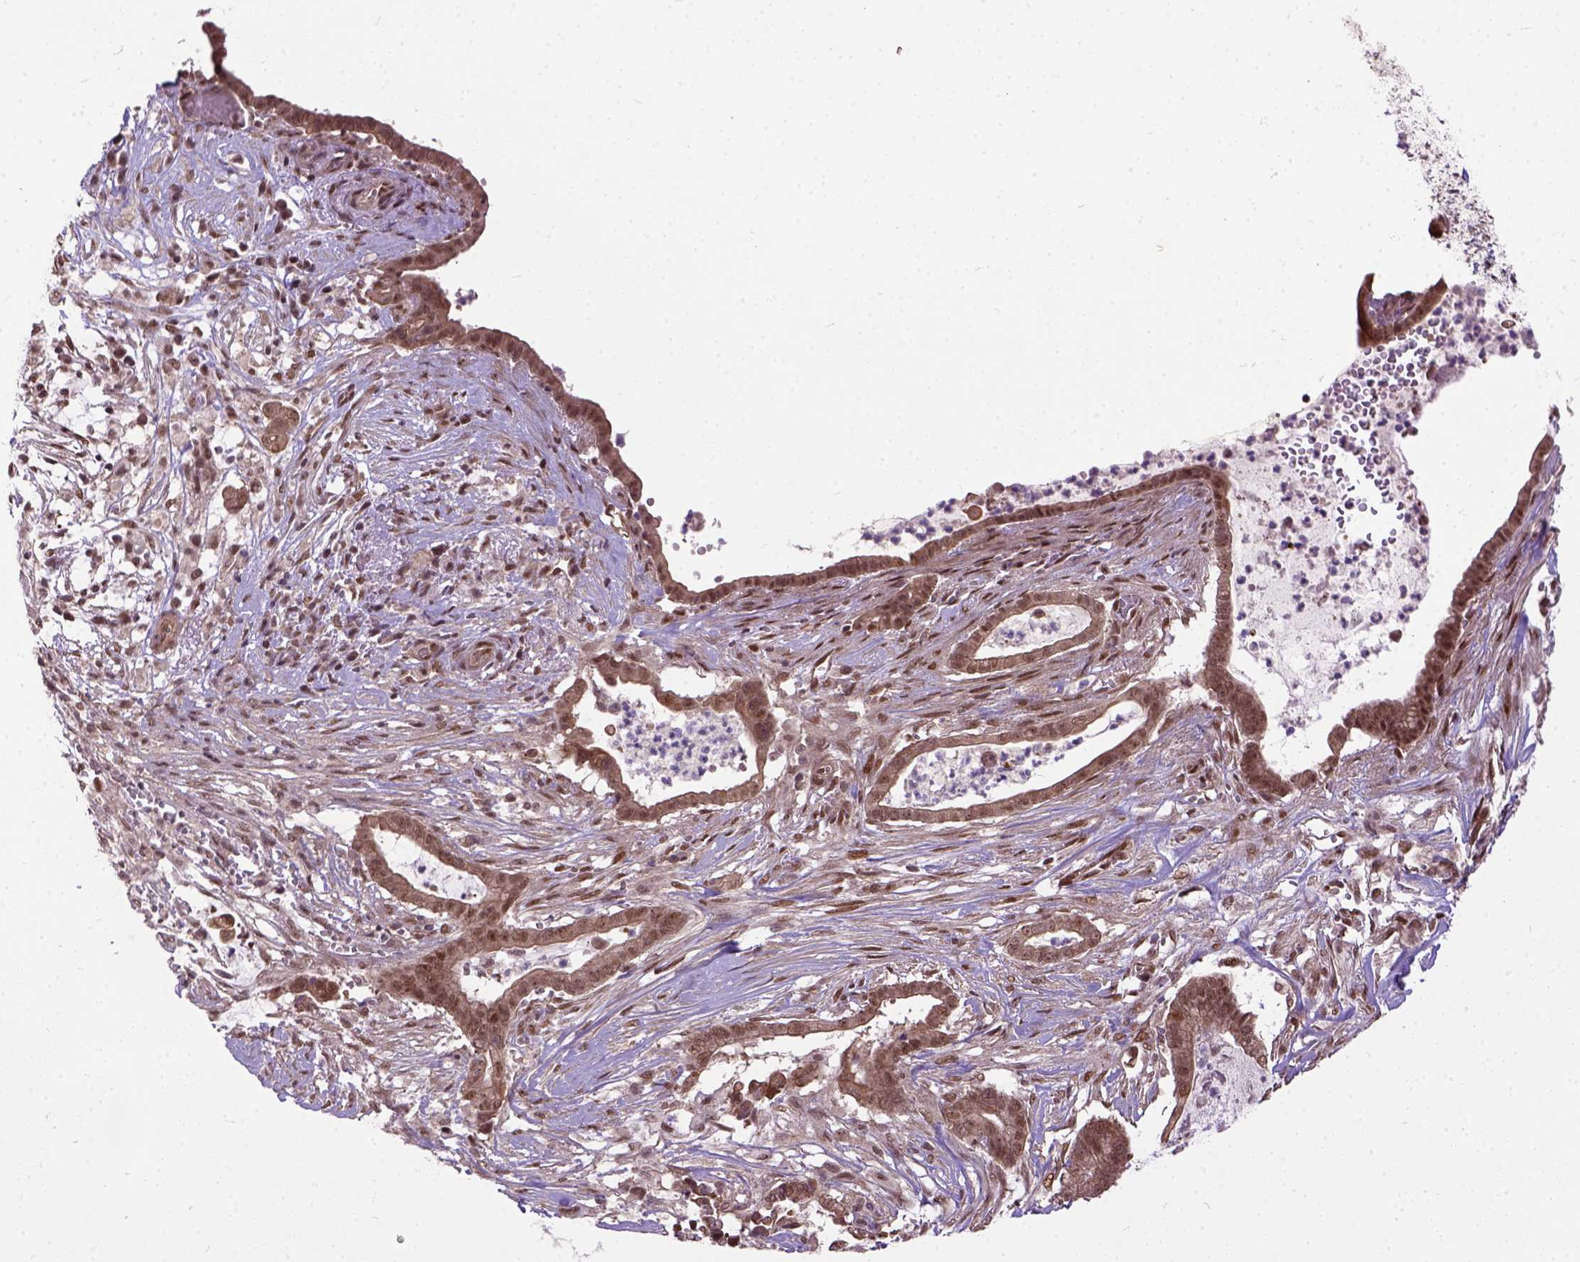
{"staining": {"intensity": "moderate", "quantity": ">75%", "location": "nuclear"}, "tissue": "pancreatic cancer", "cell_type": "Tumor cells", "image_type": "cancer", "snomed": [{"axis": "morphology", "description": "Adenocarcinoma, NOS"}, {"axis": "topography", "description": "Pancreas"}], "caption": "Immunohistochemistry (IHC) staining of pancreatic cancer (adenocarcinoma), which shows medium levels of moderate nuclear positivity in about >75% of tumor cells indicating moderate nuclear protein expression. The staining was performed using DAB (3,3'-diaminobenzidine) (brown) for protein detection and nuclei were counterstained in hematoxylin (blue).", "gene": "ZNF630", "patient": {"sex": "male", "age": 61}}